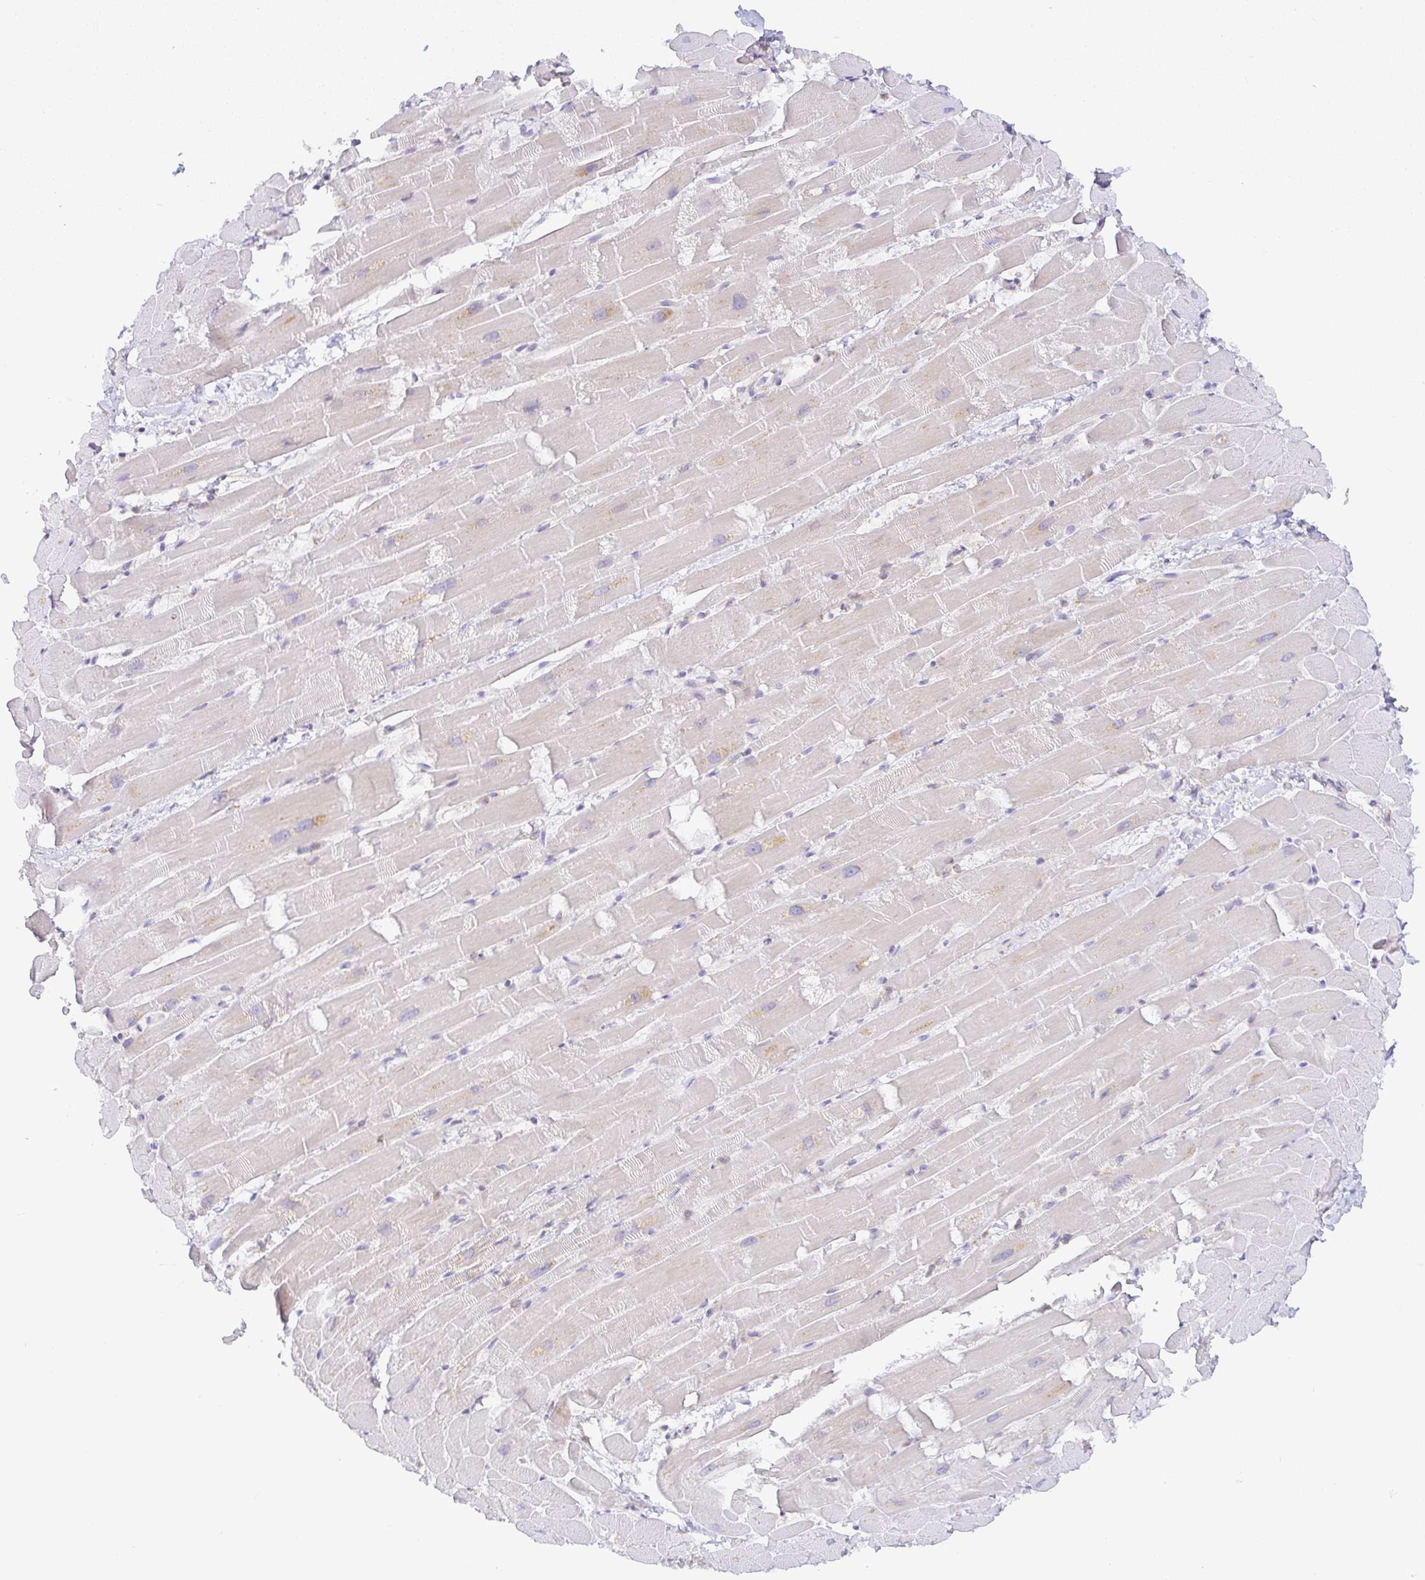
{"staining": {"intensity": "negative", "quantity": "none", "location": "none"}, "tissue": "heart muscle", "cell_type": "Cardiomyocytes", "image_type": "normal", "snomed": [{"axis": "morphology", "description": "Normal tissue, NOS"}, {"axis": "topography", "description": "Heart"}], "caption": "This micrograph is of normal heart muscle stained with IHC to label a protein in brown with the nuclei are counter-stained blue. There is no expression in cardiomyocytes.", "gene": "DERL2", "patient": {"sex": "male", "age": 37}}